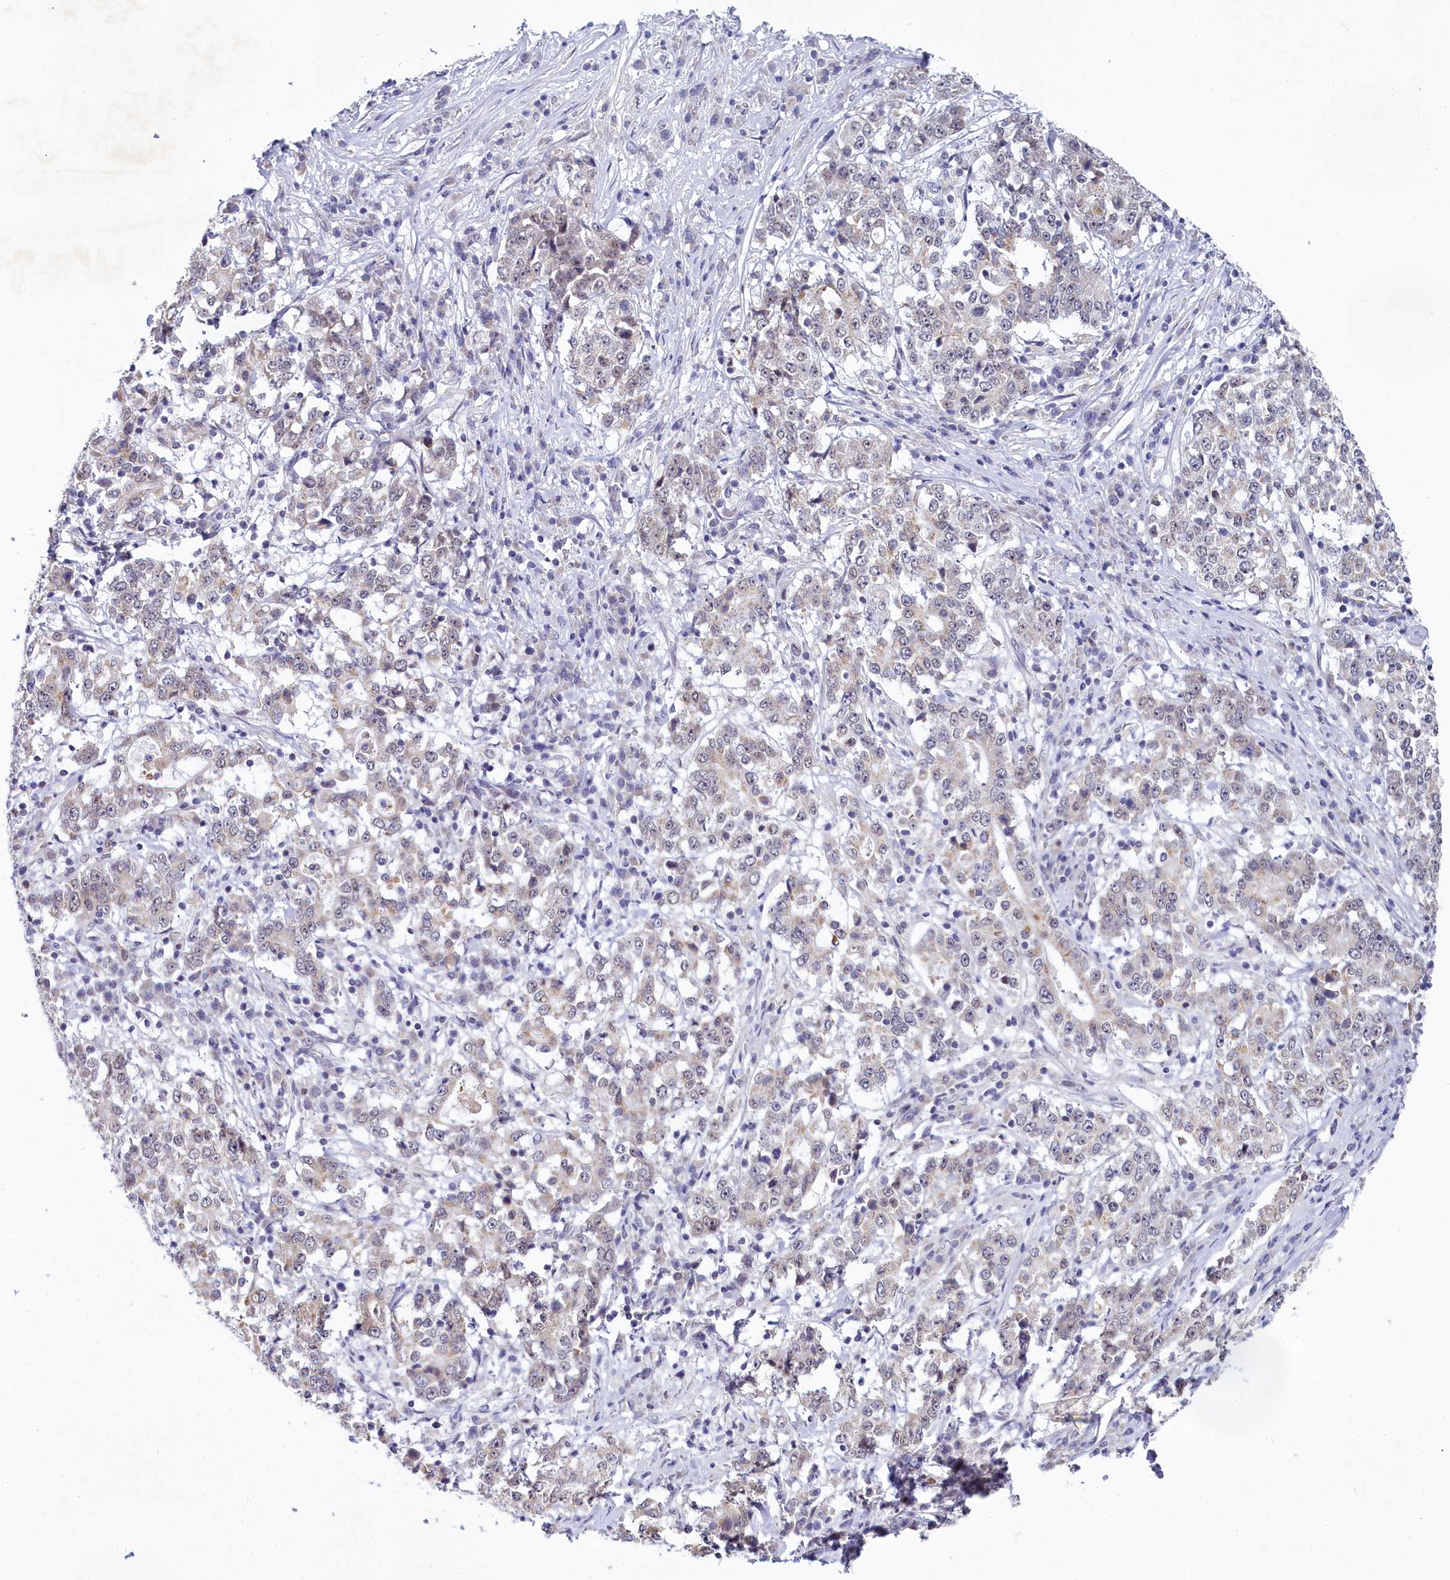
{"staining": {"intensity": "negative", "quantity": "none", "location": "none"}, "tissue": "stomach cancer", "cell_type": "Tumor cells", "image_type": "cancer", "snomed": [{"axis": "morphology", "description": "Adenocarcinoma, NOS"}, {"axis": "topography", "description": "Stomach"}], "caption": "Tumor cells are negative for protein expression in human adenocarcinoma (stomach). Brightfield microscopy of IHC stained with DAB (brown) and hematoxylin (blue), captured at high magnification.", "gene": "PPHLN1", "patient": {"sex": "male", "age": 59}}